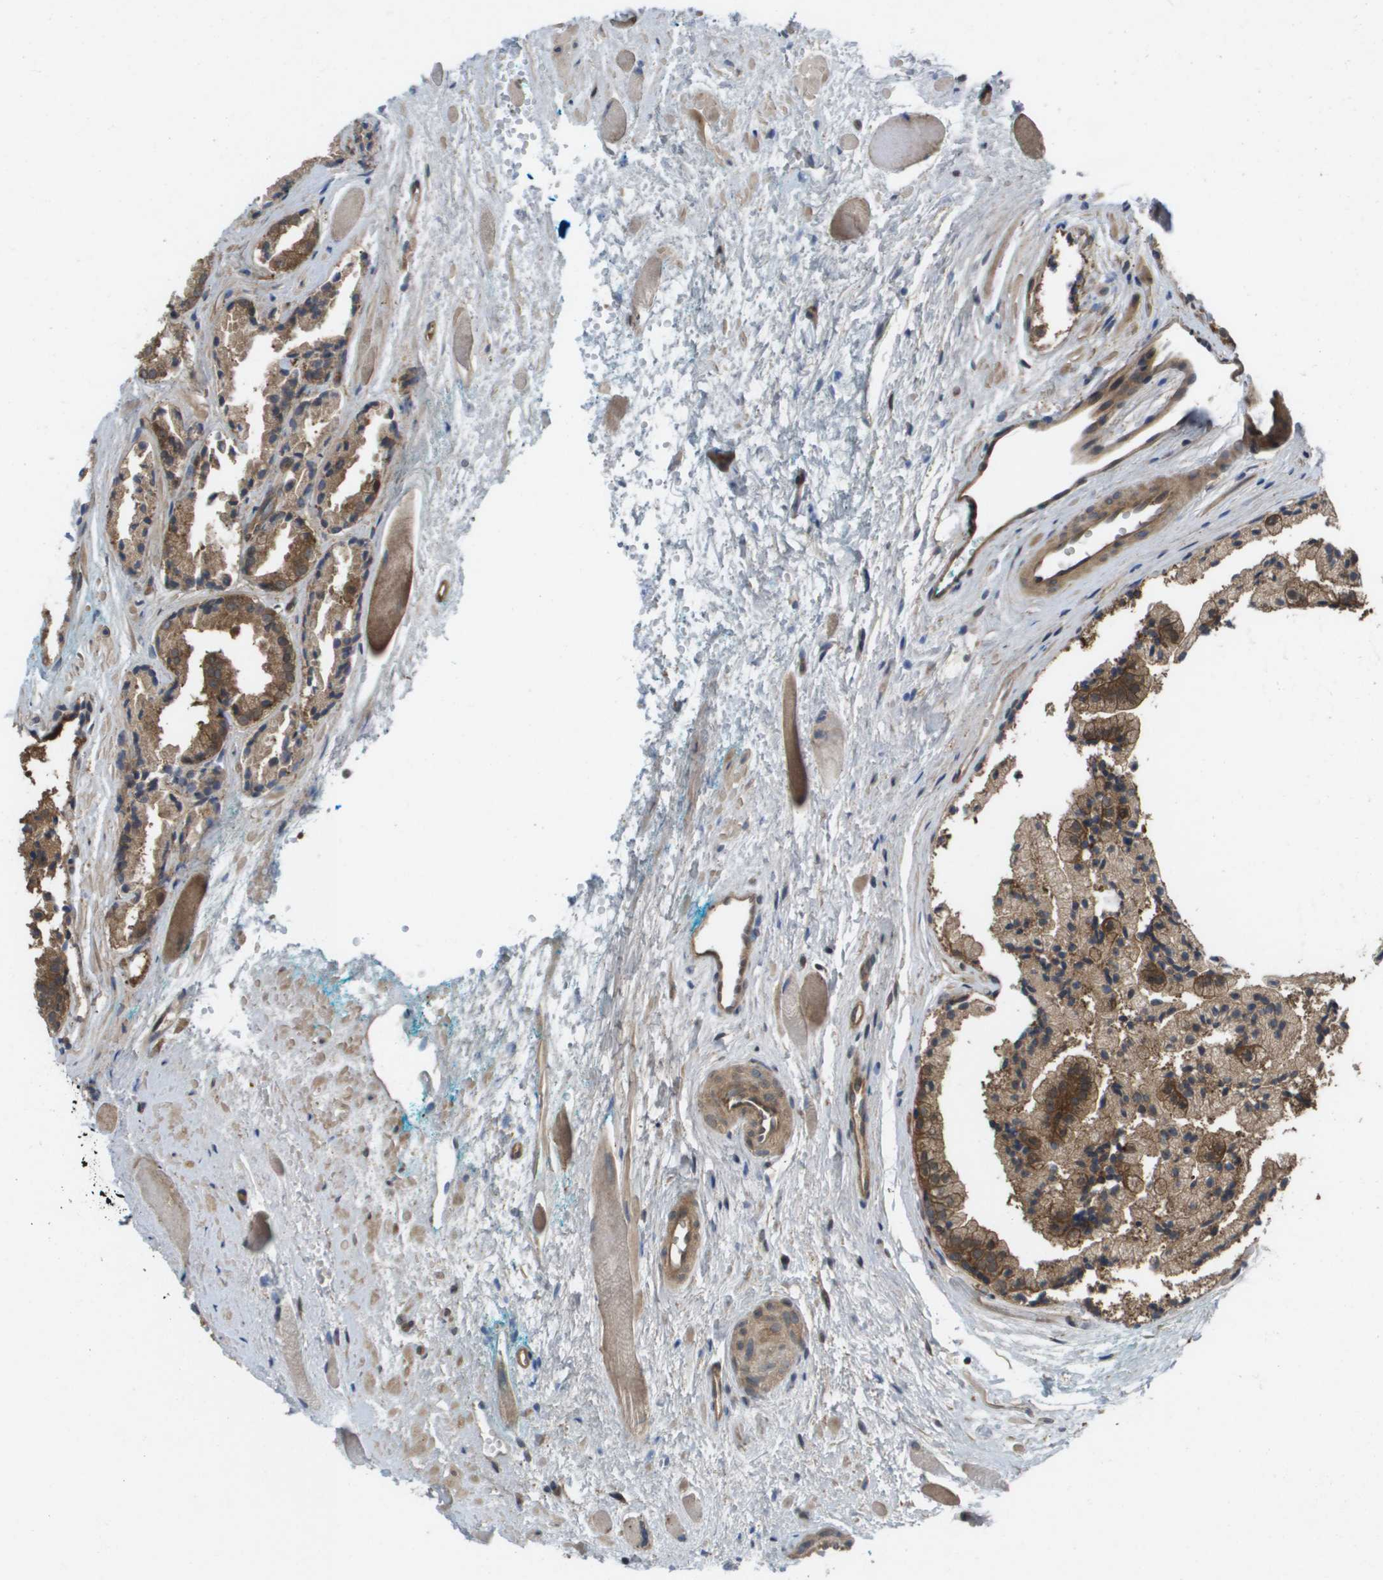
{"staining": {"intensity": "moderate", "quantity": ">75%", "location": "cytoplasmic/membranous"}, "tissue": "prostate cancer", "cell_type": "Tumor cells", "image_type": "cancer", "snomed": [{"axis": "morphology", "description": "Adenocarcinoma, Low grade"}, {"axis": "topography", "description": "Prostate"}], "caption": "A medium amount of moderate cytoplasmic/membranous positivity is appreciated in approximately >75% of tumor cells in prostate low-grade adenocarcinoma tissue. Ihc stains the protein of interest in brown and the nuclei are stained blue.", "gene": "CTPS2", "patient": {"sex": "male", "age": 57}}